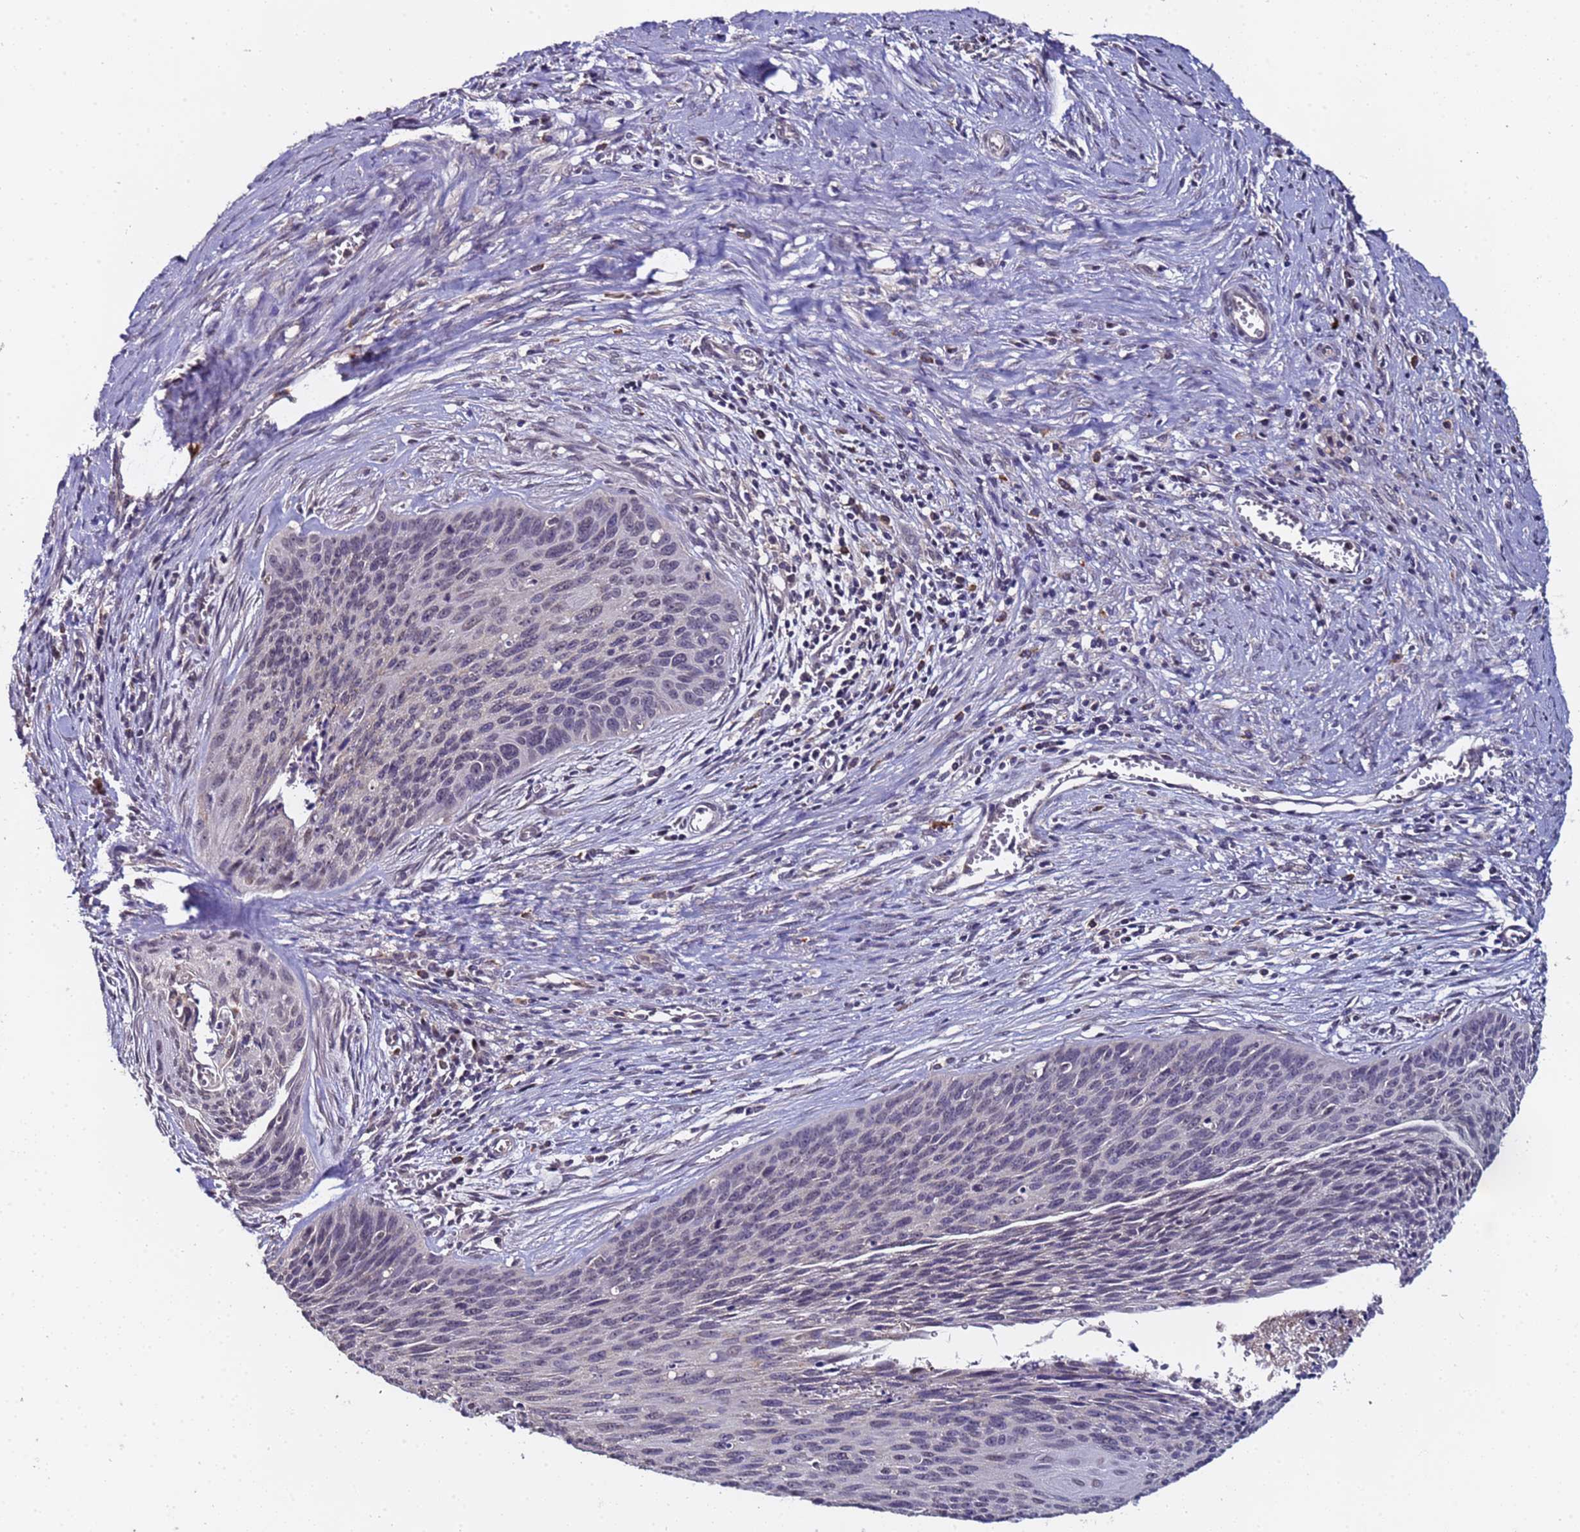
{"staining": {"intensity": "weak", "quantity": "<25%", "location": "nuclear"}, "tissue": "cervical cancer", "cell_type": "Tumor cells", "image_type": "cancer", "snomed": [{"axis": "morphology", "description": "Squamous cell carcinoma, NOS"}, {"axis": "topography", "description": "Cervix"}], "caption": "DAB immunohistochemical staining of cervical cancer (squamous cell carcinoma) displays no significant staining in tumor cells.", "gene": "ZNF248", "patient": {"sex": "female", "age": 55}}